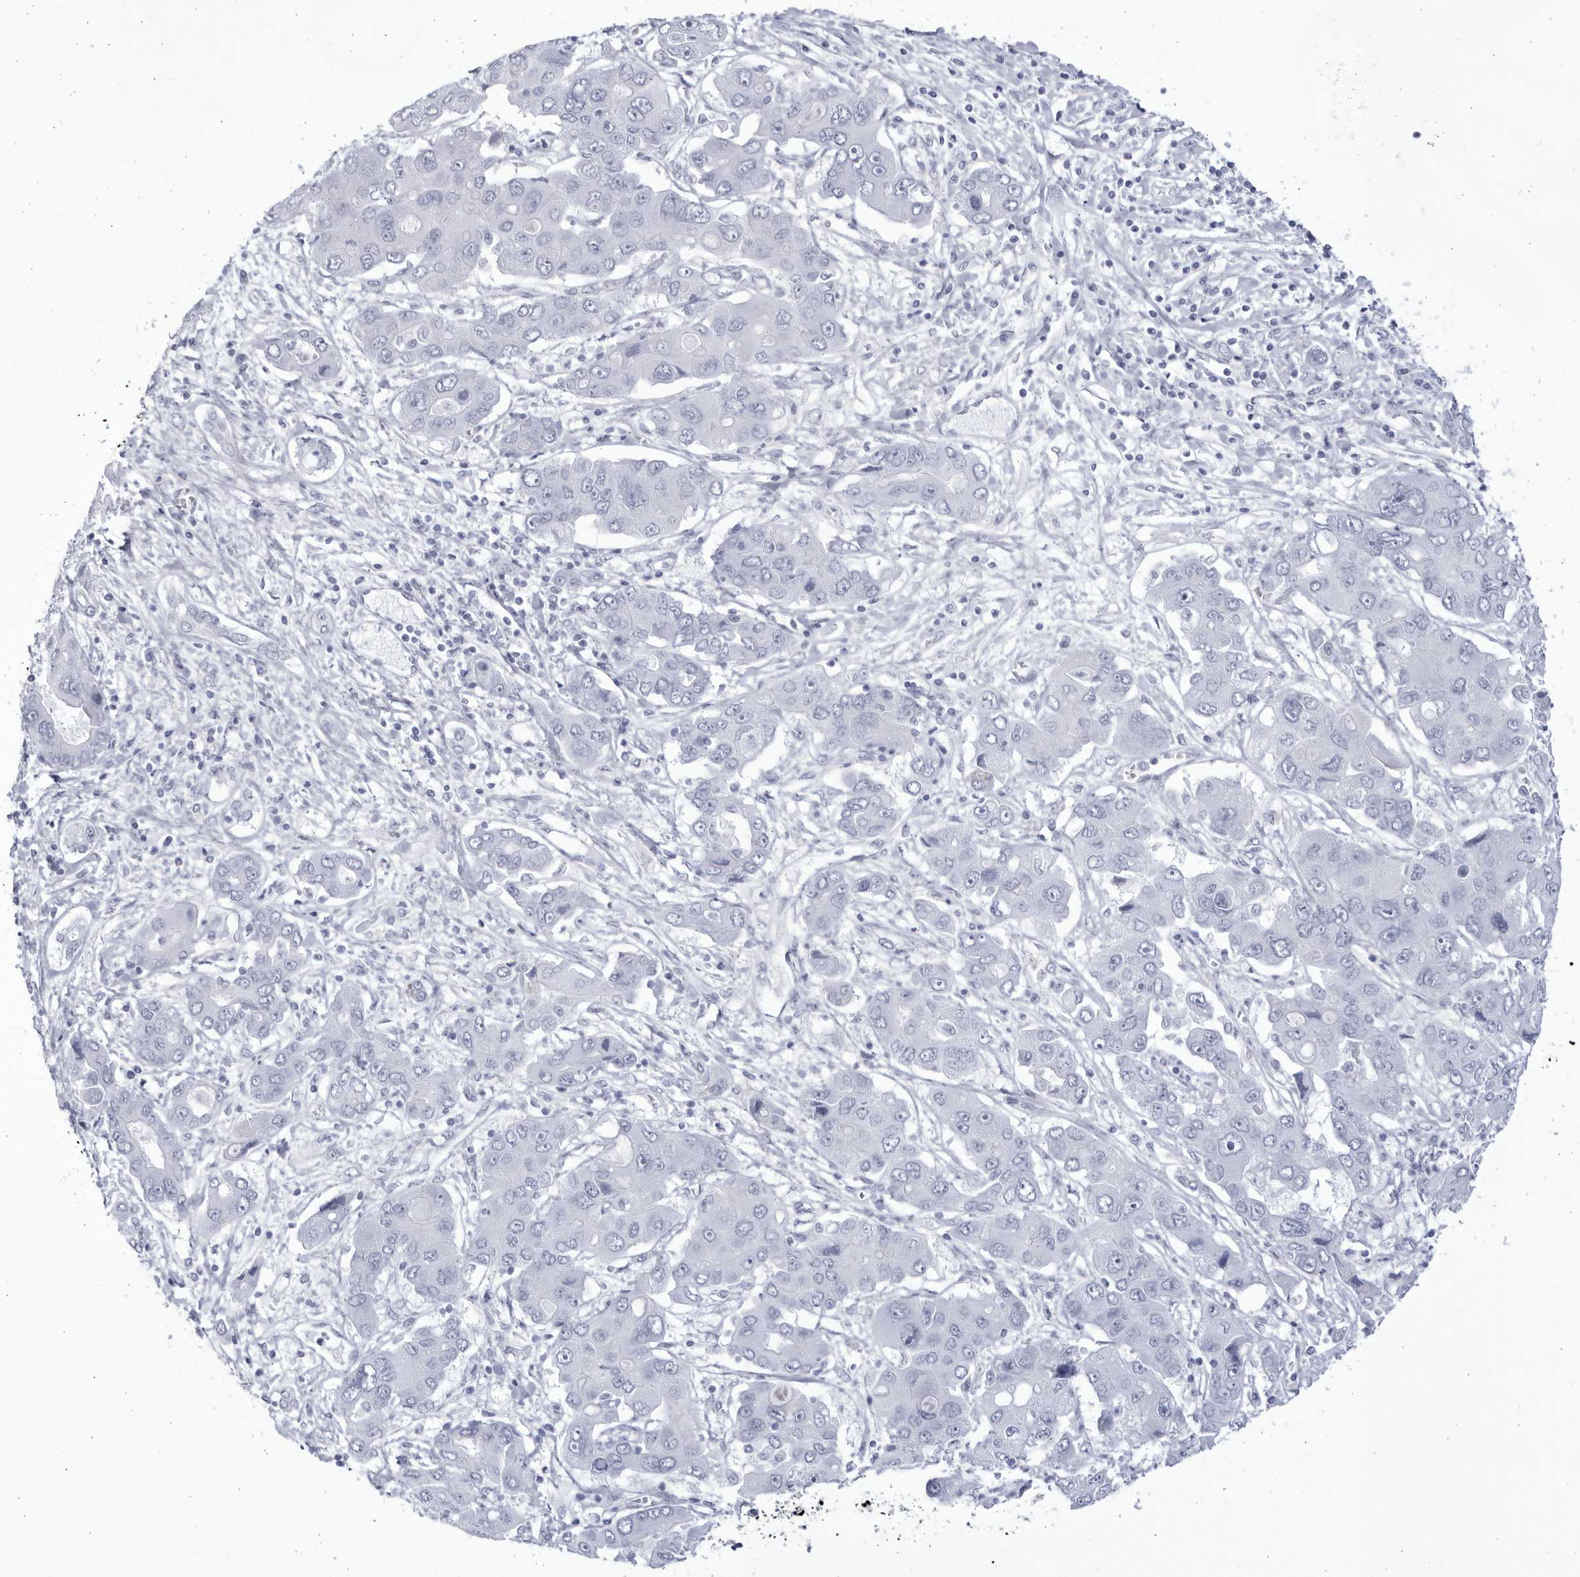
{"staining": {"intensity": "negative", "quantity": "none", "location": "none"}, "tissue": "liver cancer", "cell_type": "Tumor cells", "image_type": "cancer", "snomed": [{"axis": "morphology", "description": "Cholangiocarcinoma"}, {"axis": "topography", "description": "Liver"}], "caption": "The micrograph reveals no significant staining in tumor cells of liver cholangiocarcinoma.", "gene": "CCDC181", "patient": {"sex": "male", "age": 67}}